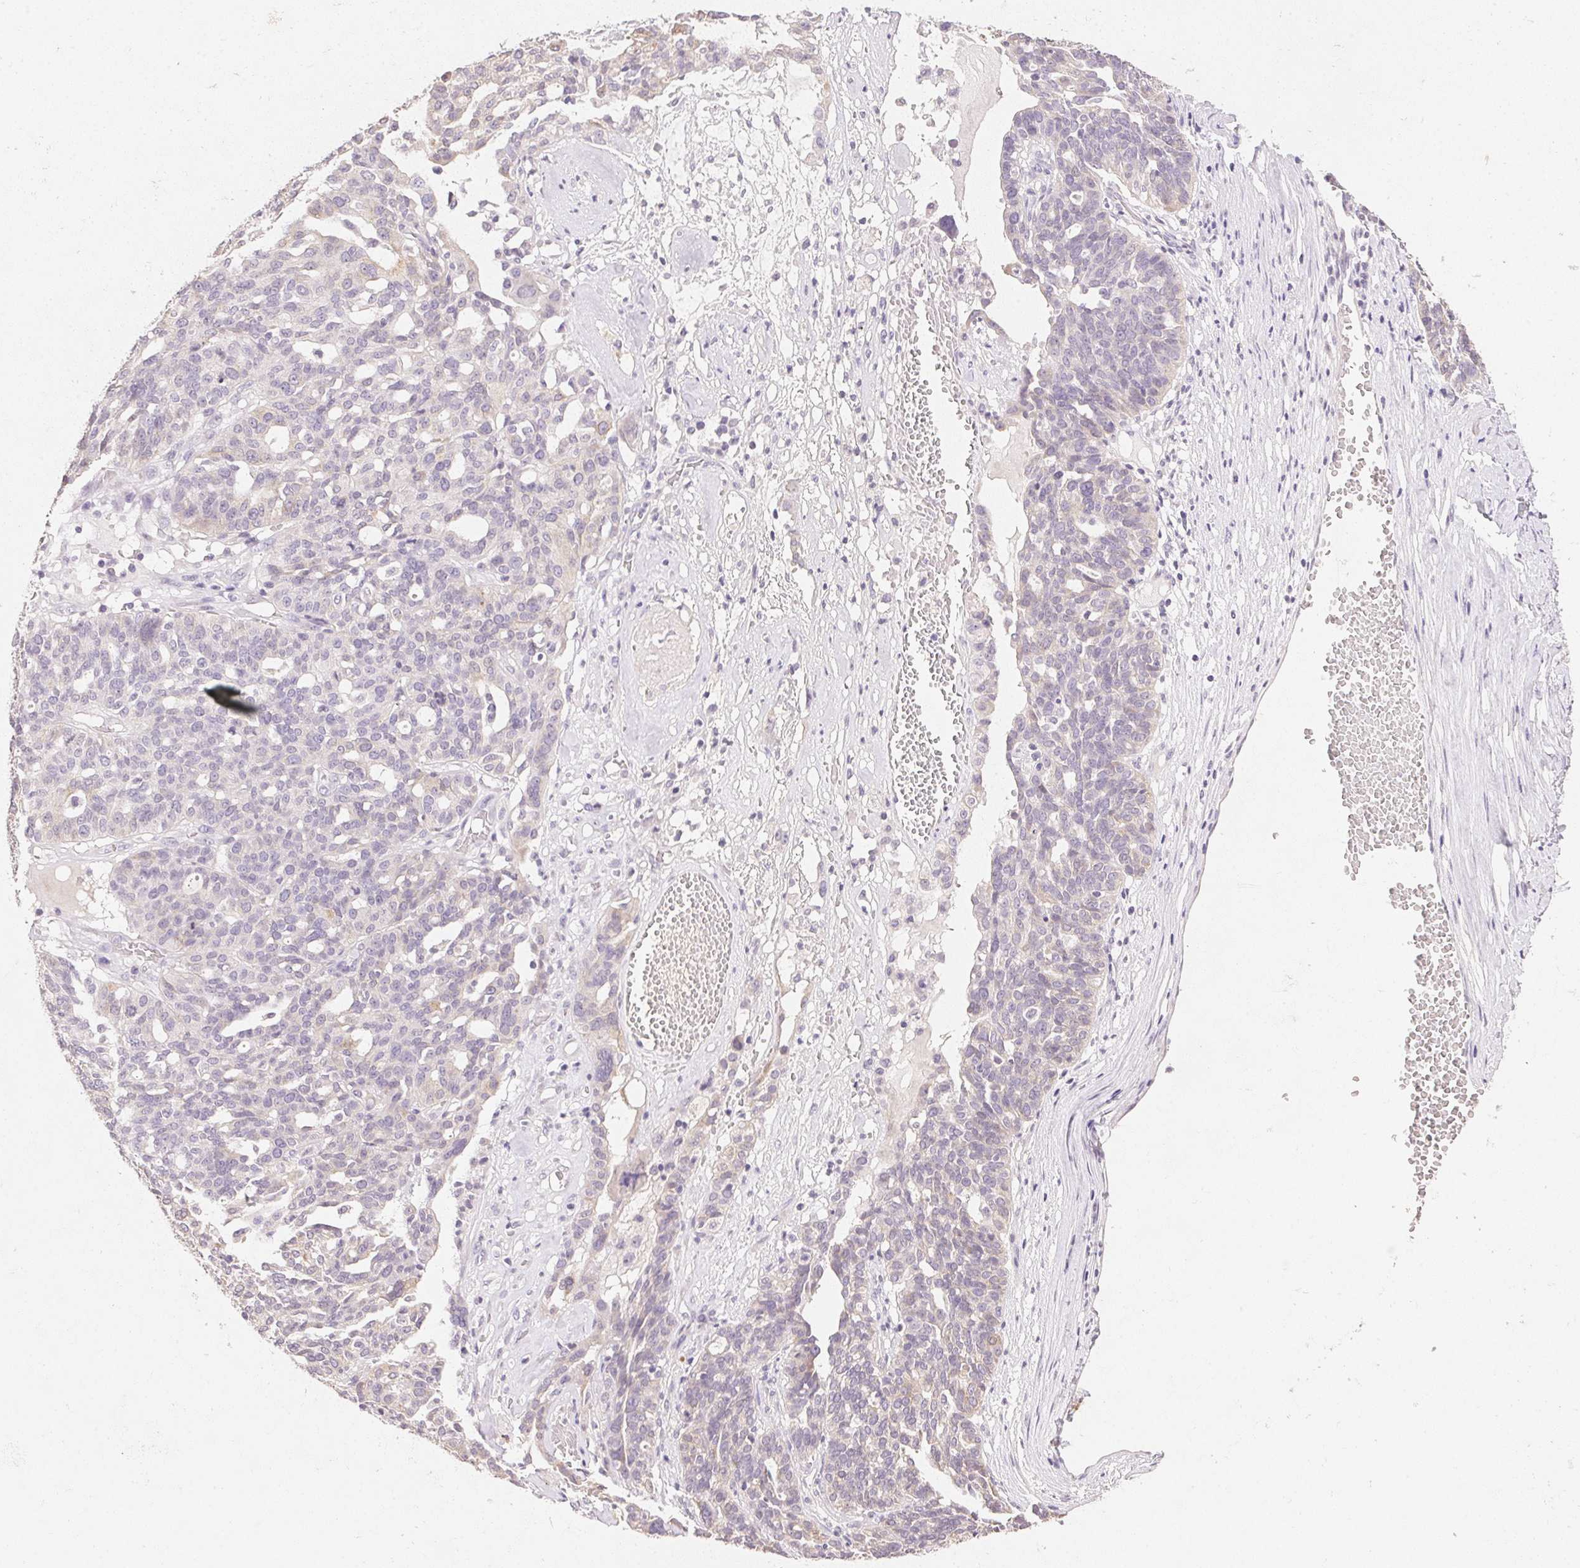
{"staining": {"intensity": "negative", "quantity": "none", "location": "none"}, "tissue": "ovarian cancer", "cell_type": "Tumor cells", "image_type": "cancer", "snomed": [{"axis": "morphology", "description": "Cystadenocarcinoma, serous, NOS"}, {"axis": "topography", "description": "Ovary"}], "caption": "Immunohistochemistry (IHC) of ovarian serous cystadenocarcinoma demonstrates no staining in tumor cells.", "gene": "DHCR24", "patient": {"sex": "female", "age": 59}}